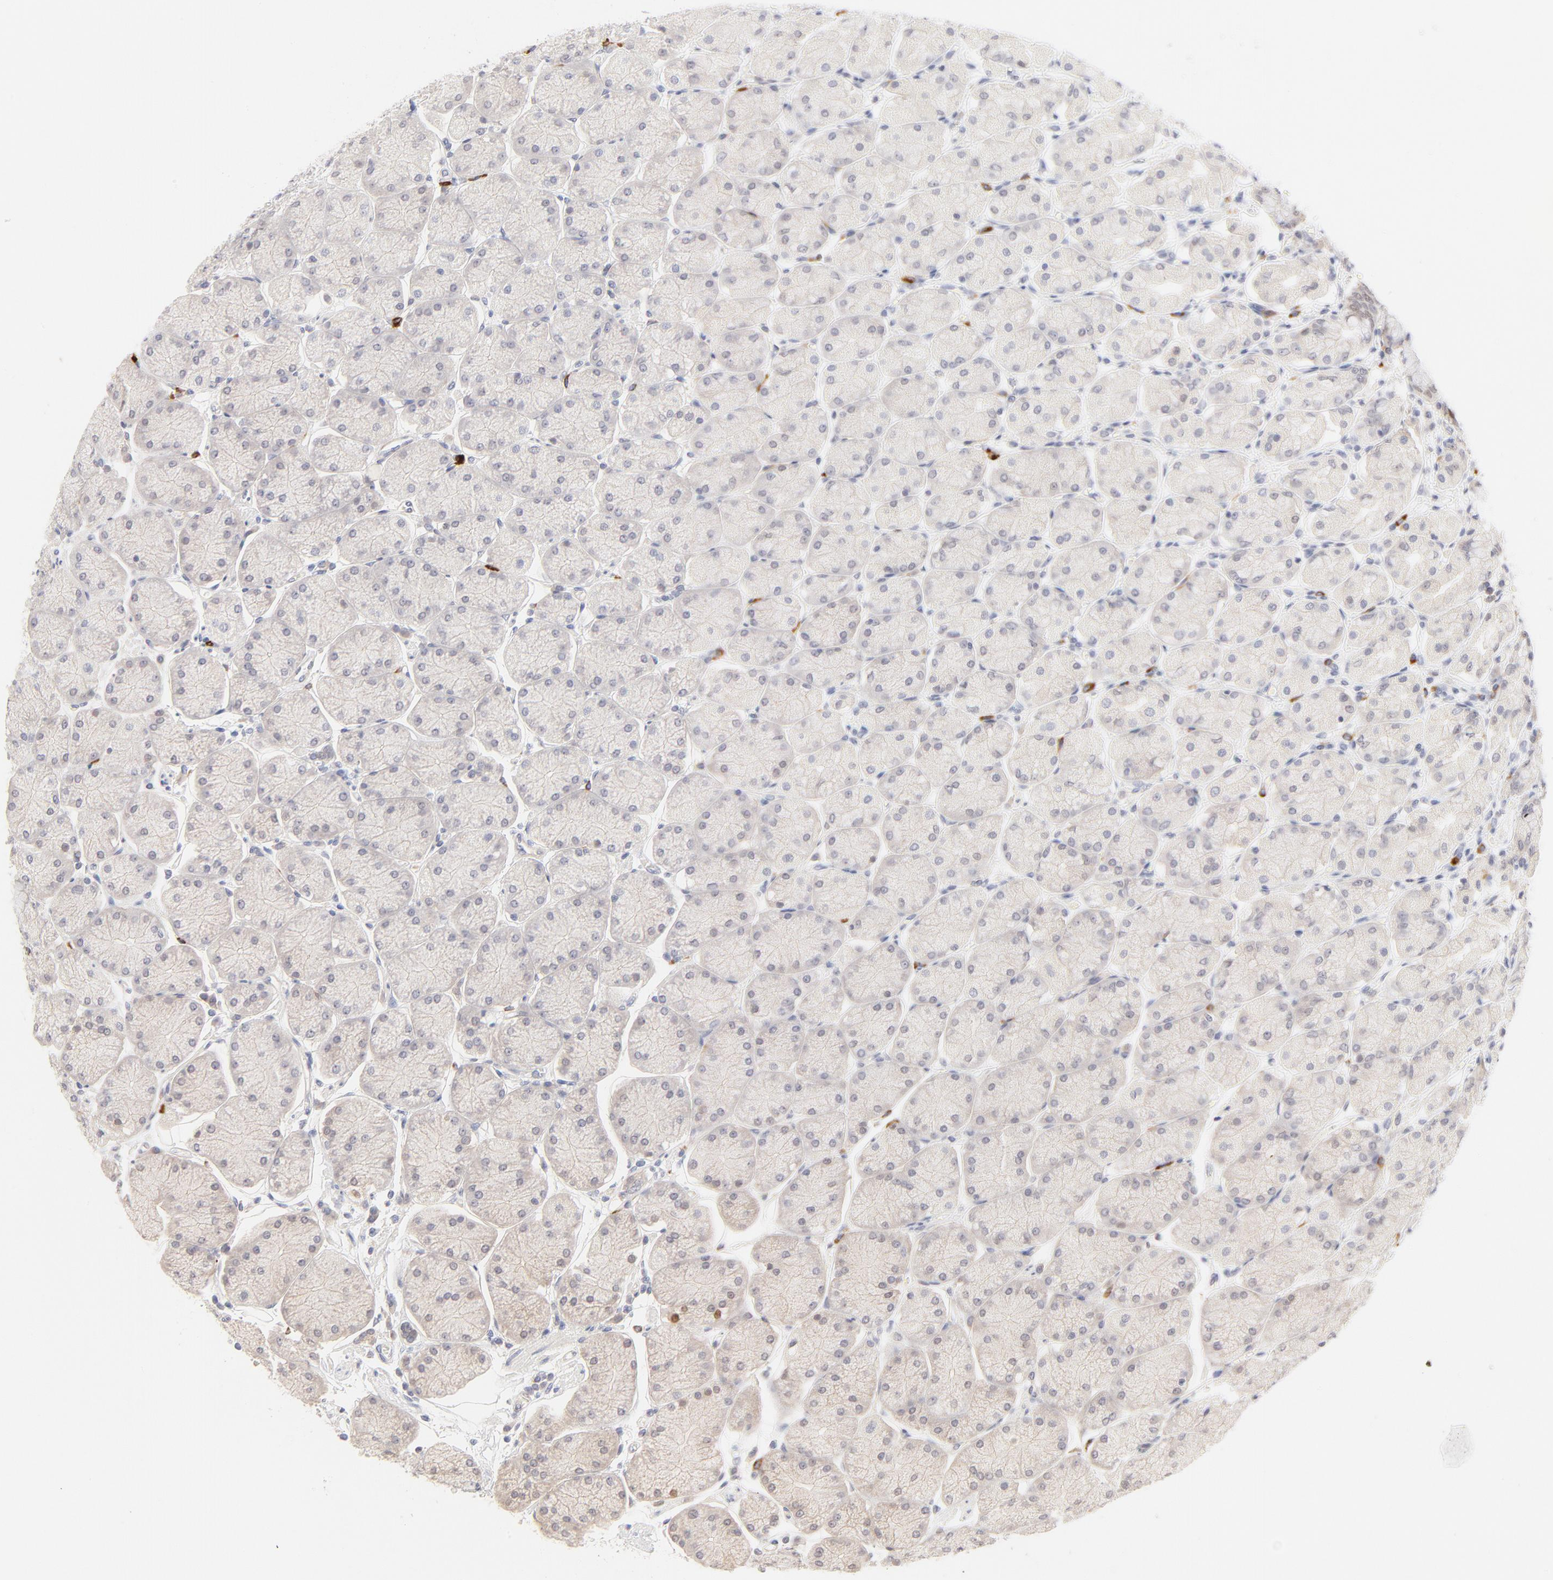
{"staining": {"intensity": "moderate", "quantity": "<25%", "location": "nuclear"}, "tissue": "stomach", "cell_type": "Glandular cells", "image_type": "normal", "snomed": [{"axis": "morphology", "description": "Normal tissue, NOS"}, {"axis": "topography", "description": "Stomach, upper"}, {"axis": "topography", "description": "Stomach"}], "caption": "Immunohistochemical staining of normal human stomach demonstrates <25% levels of moderate nuclear protein staining in approximately <25% of glandular cells.", "gene": "ELF3", "patient": {"sex": "male", "age": 76}}